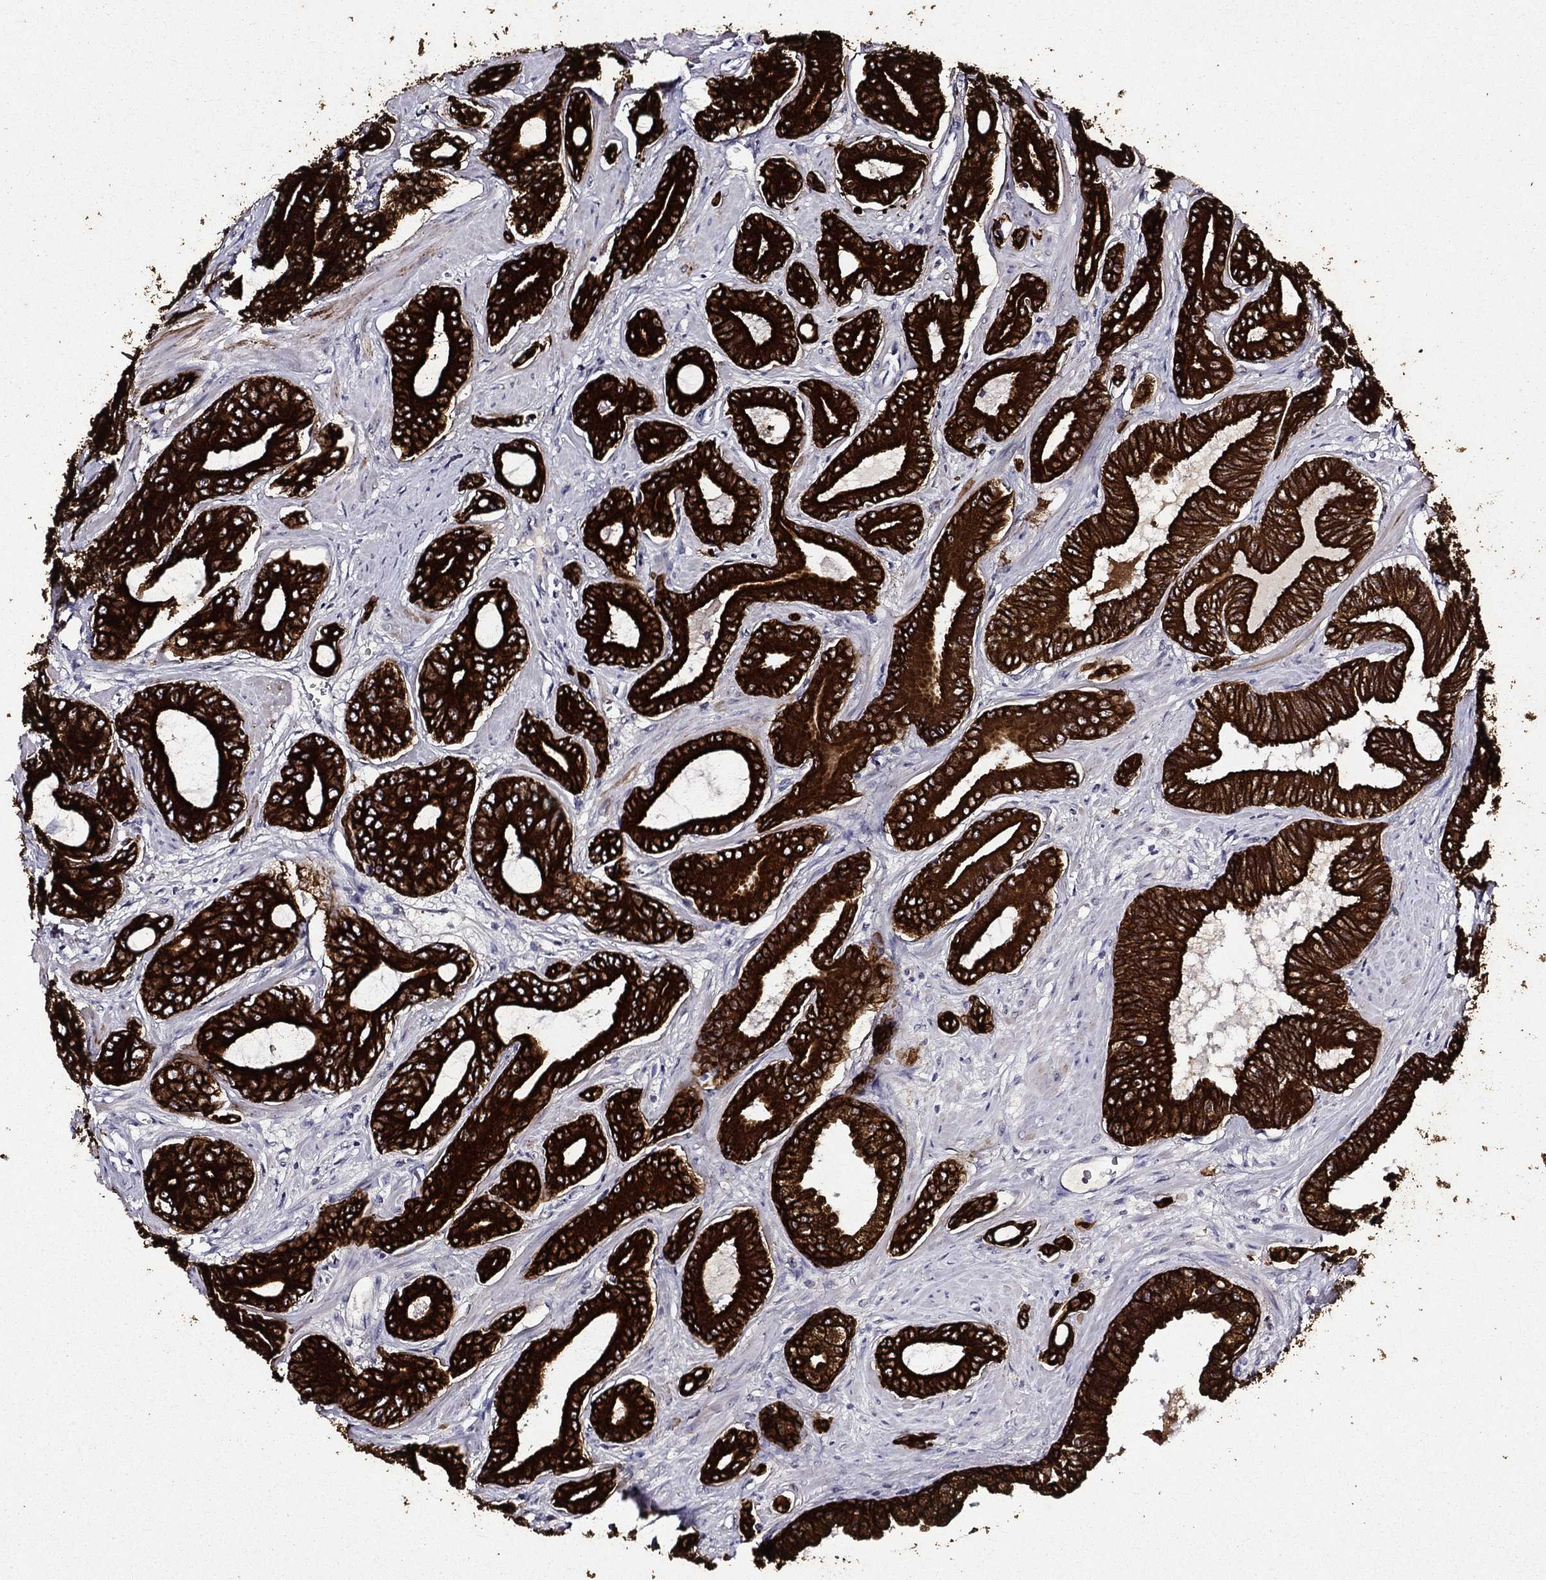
{"staining": {"intensity": "strong", "quantity": ">75%", "location": "cytoplasmic/membranous"}, "tissue": "prostate cancer", "cell_type": "Tumor cells", "image_type": "cancer", "snomed": [{"axis": "morphology", "description": "Adenocarcinoma, NOS"}, {"axis": "topography", "description": "Prostate"}], "caption": "The immunohistochemical stain shows strong cytoplasmic/membranous positivity in tumor cells of adenocarcinoma (prostate) tissue. Using DAB (3,3'-diaminobenzidine) (brown) and hematoxylin (blue) stains, captured at high magnification using brightfield microscopy.", "gene": "KRT7", "patient": {"sex": "male", "age": 55}}